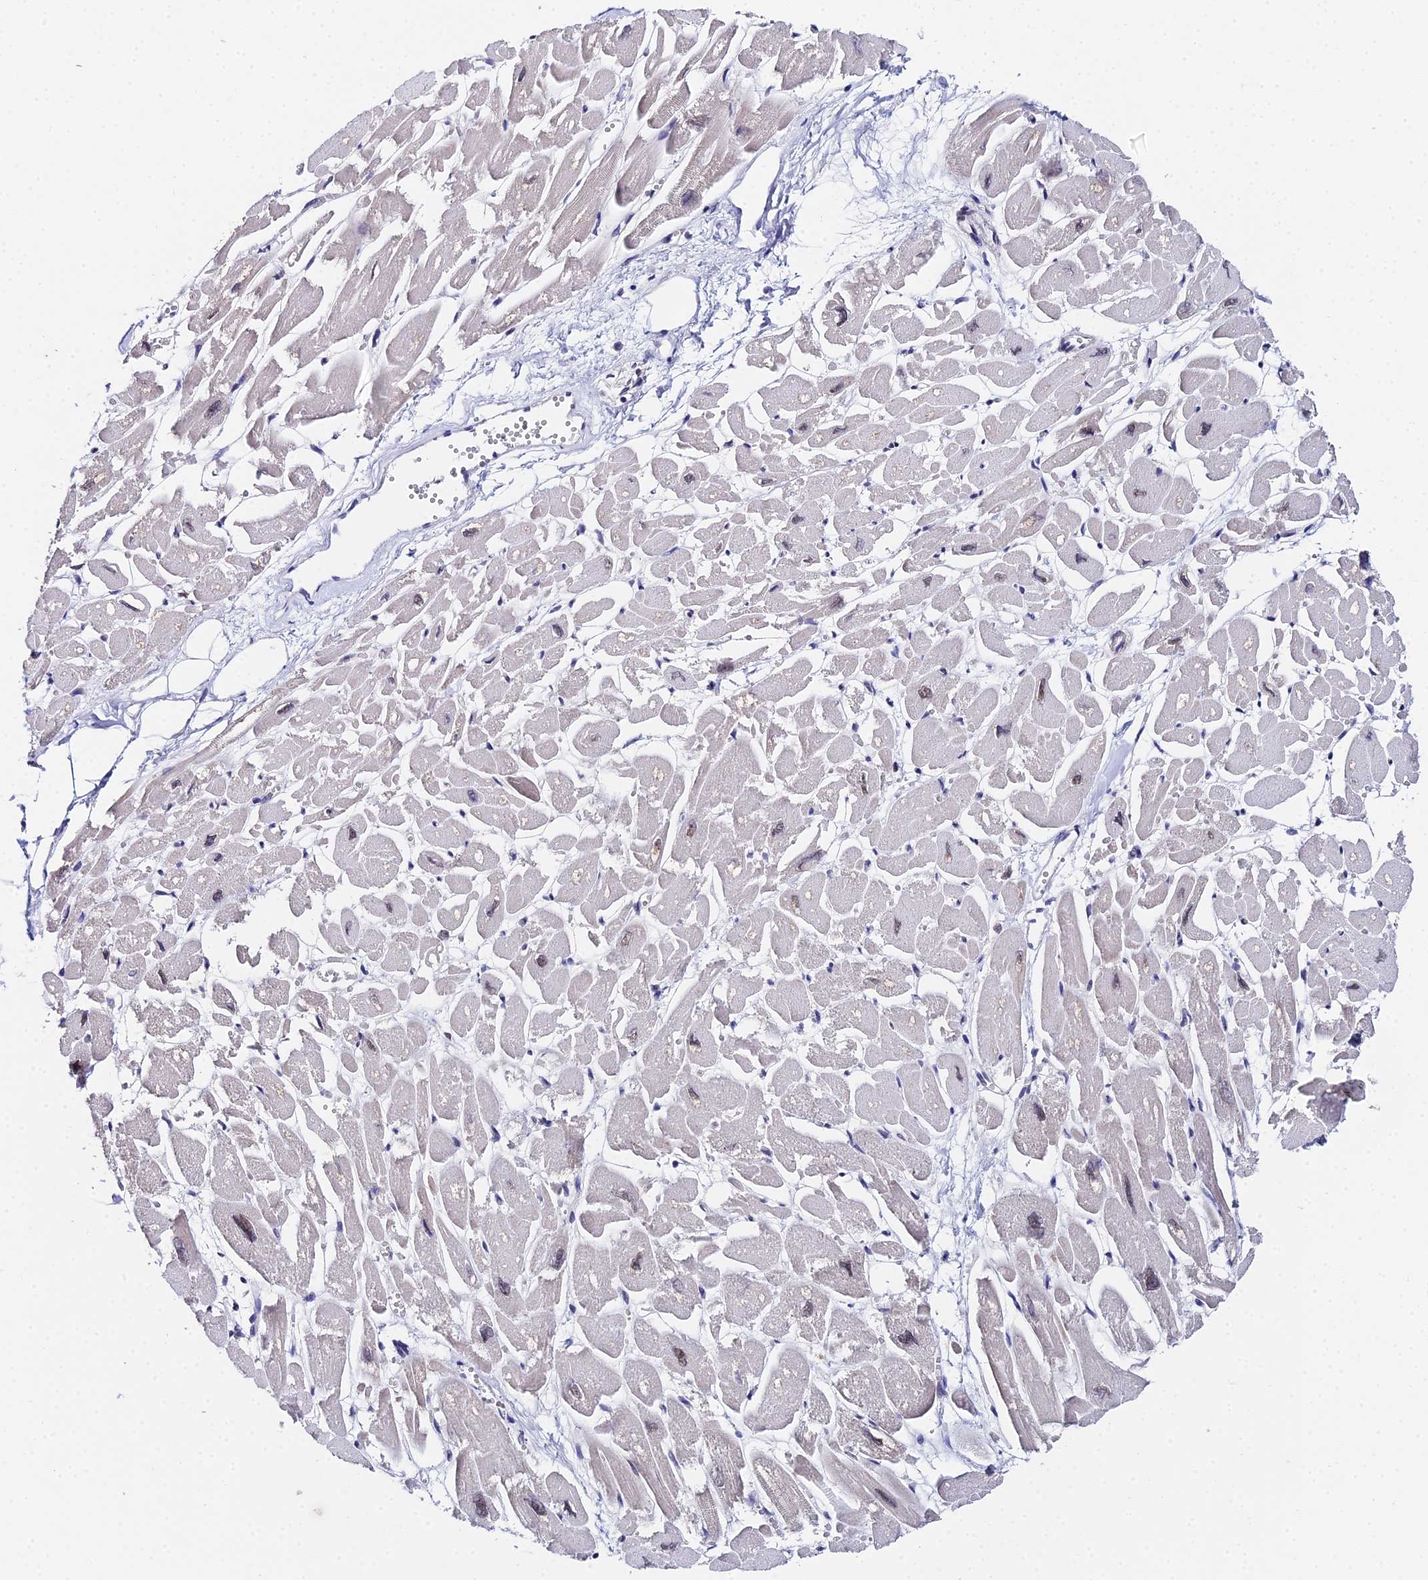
{"staining": {"intensity": "weak", "quantity": "25%-75%", "location": "nuclear"}, "tissue": "heart muscle", "cell_type": "Cardiomyocytes", "image_type": "normal", "snomed": [{"axis": "morphology", "description": "Normal tissue, NOS"}, {"axis": "topography", "description": "Heart"}], "caption": "Brown immunohistochemical staining in normal human heart muscle exhibits weak nuclear expression in about 25%-75% of cardiomyocytes.", "gene": "MAGOHB", "patient": {"sex": "male", "age": 54}}